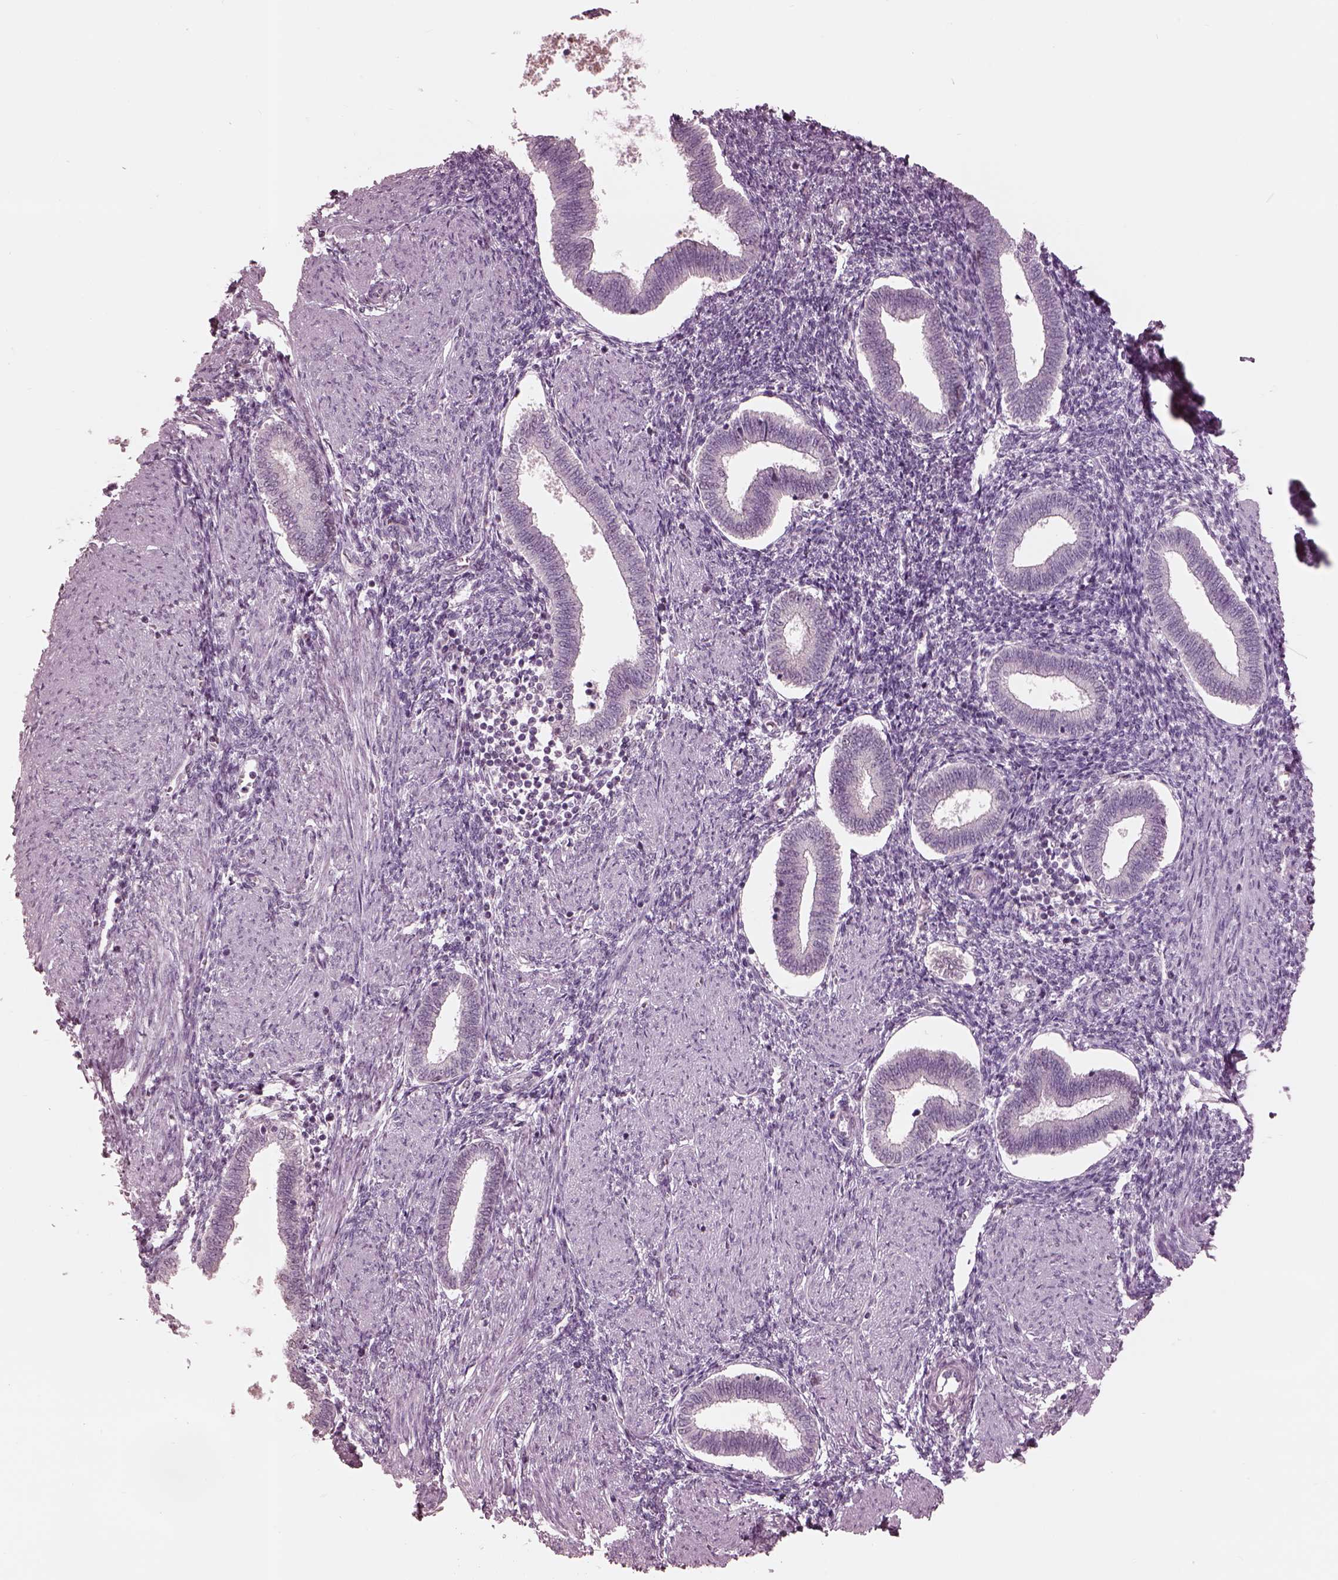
{"staining": {"intensity": "negative", "quantity": "none", "location": "none"}, "tissue": "endometrium", "cell_type": "Cells in endometrial stroma", "image_type": "normal", "snomed": [{"axis": "morphology", "description": "Normal tissue, NOS"}, {"axis": "topography", "description": "Endometrium"}], "caption": "Immunohistochemistry image of normal human endometrium stained for a protein (brown), which displays no expression in cells in endometrial stroma.", "gene": "GARIN4", "patient": {"sex": "female", "age": 42}}